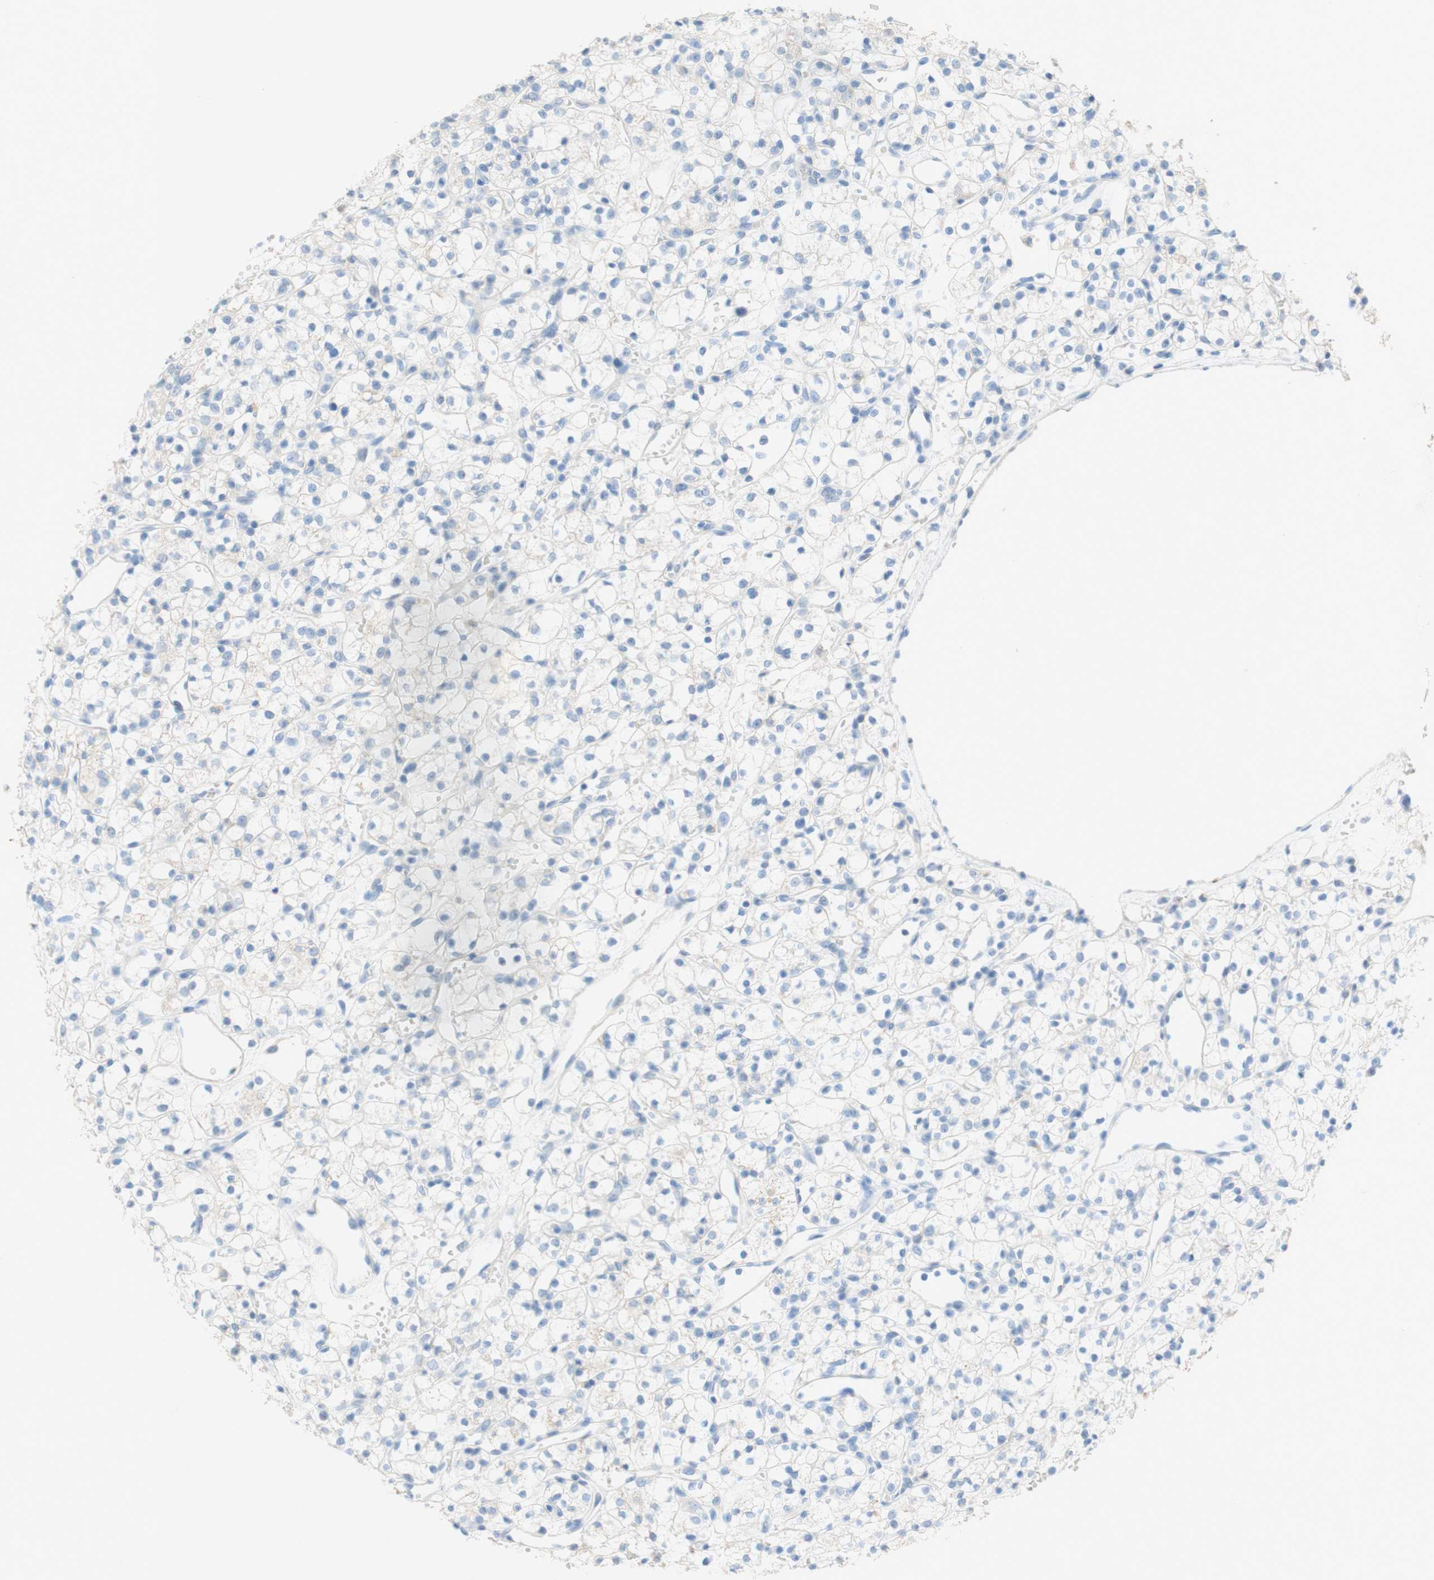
{"staining": {"intensity": "negative", "quantity": "none", "location": "none"}, "tissue": "renal cancer", "cell_type": "Tumor cells", "image_type": "cancer", "snomed": [{"axis": "morphology", "description": "Adenocarcinoma, NOS"}, {"axis": "topography", "description": "Kidney"}], "caption": "Micrograph shows no significant protein positivity in tumor cells of adenocarcinoma (renal). Brightfield microscopy of immunohistochemistry stained with DAB (3,3'-diaminobenzidine) (brown) and hematoxylin (blue), captured at high magnification.", "gene": "POLR2J3", "patient": {"sex": "female", "age": 60}}